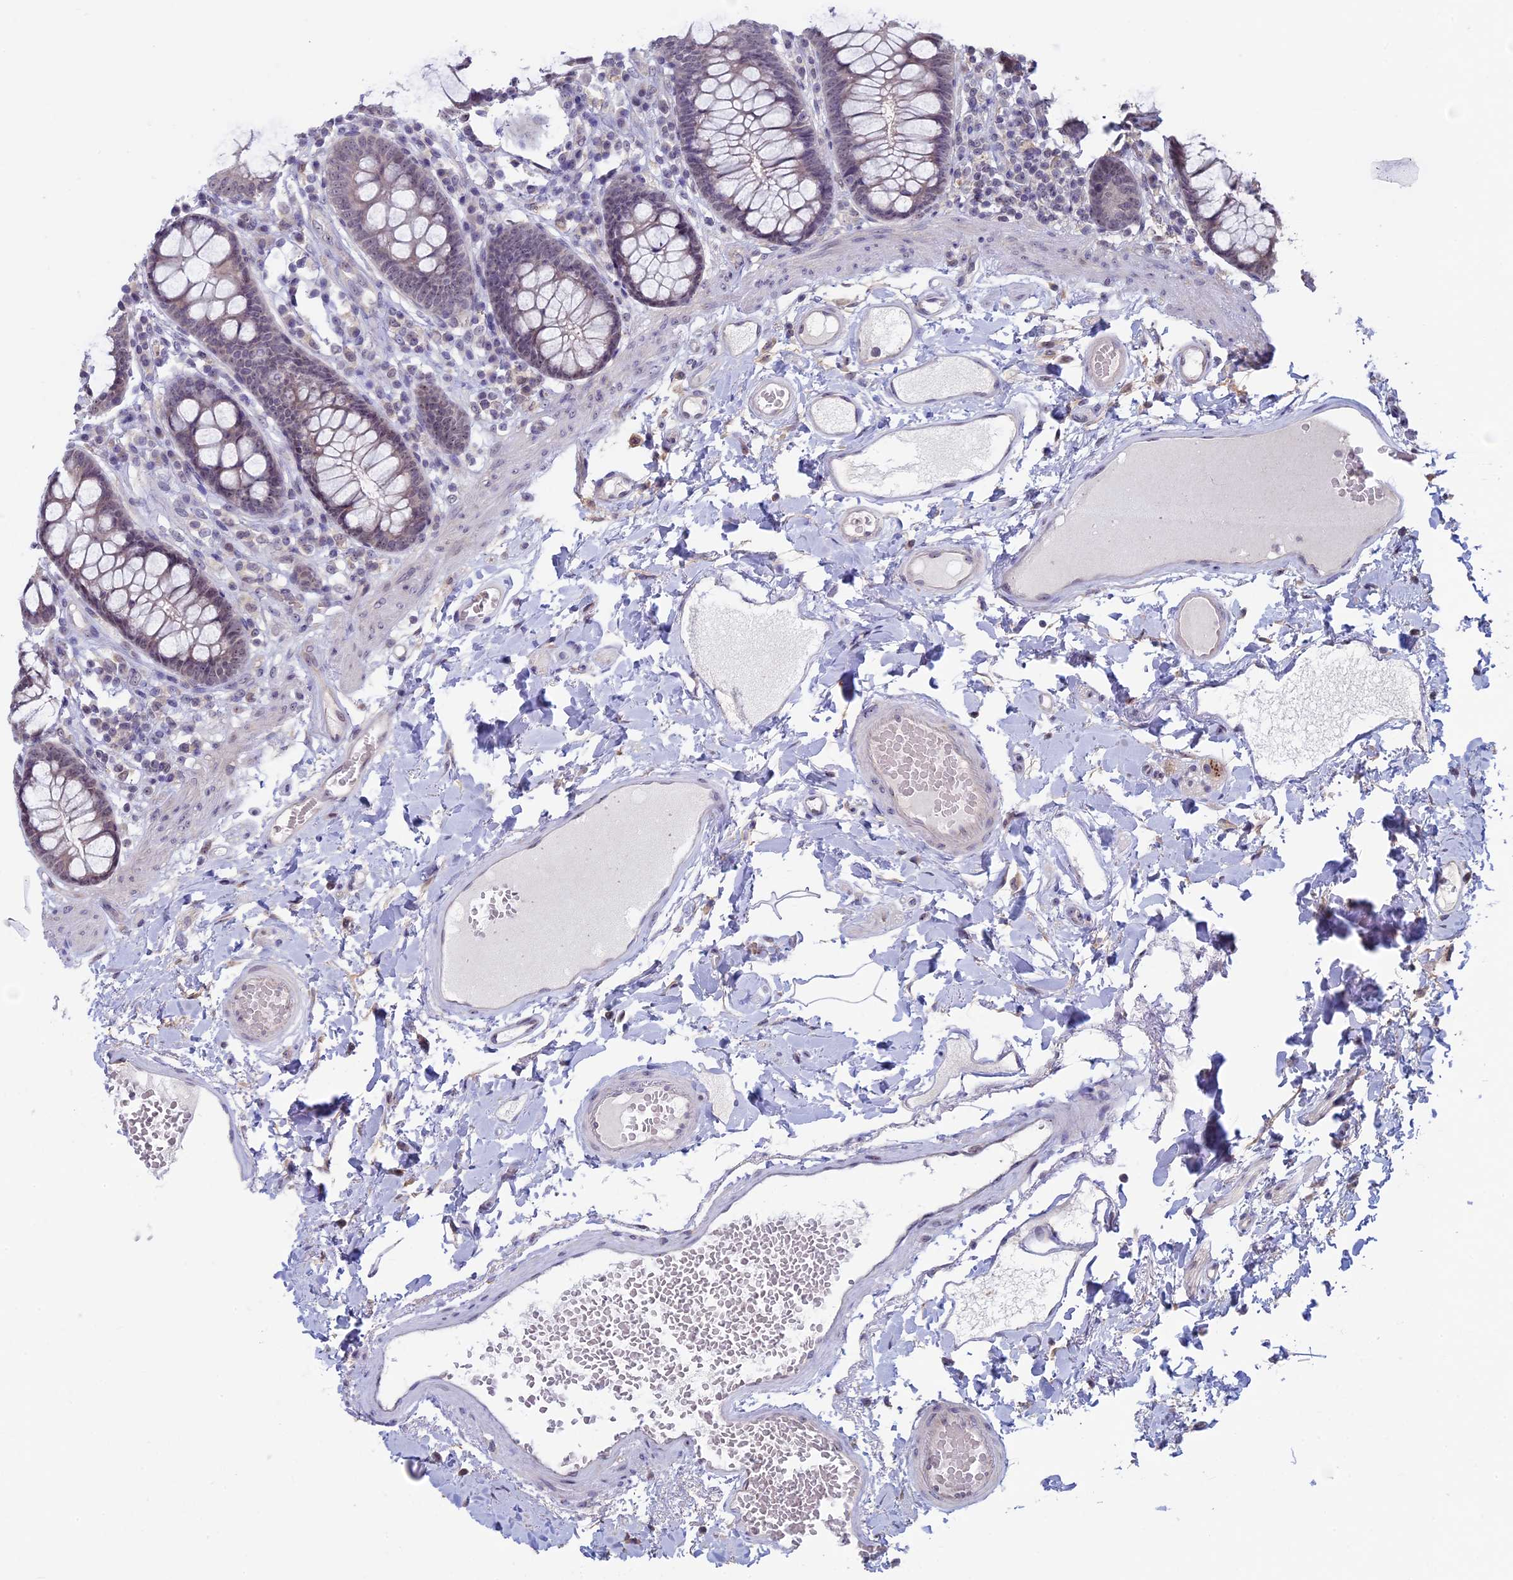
{"staining": {"intensity": "negative", "quantity": "none", "location": "none"}, "tissue": "colon", "cell_type": "Endothelial cells", "image_type": "normal", "snomed": [{"axis": "morphology", "description": "Normal tissue, NOS"}, {"axis": "topography", "description": "Colon"}], "caption": "DAB immunohistochemical staining of unremarkable colon reveals no significant expression in endothelial cells. Nuclei are stained in blue.", "gene": "SPIRE1", "patient": {"sex": "male", "age": 84}}